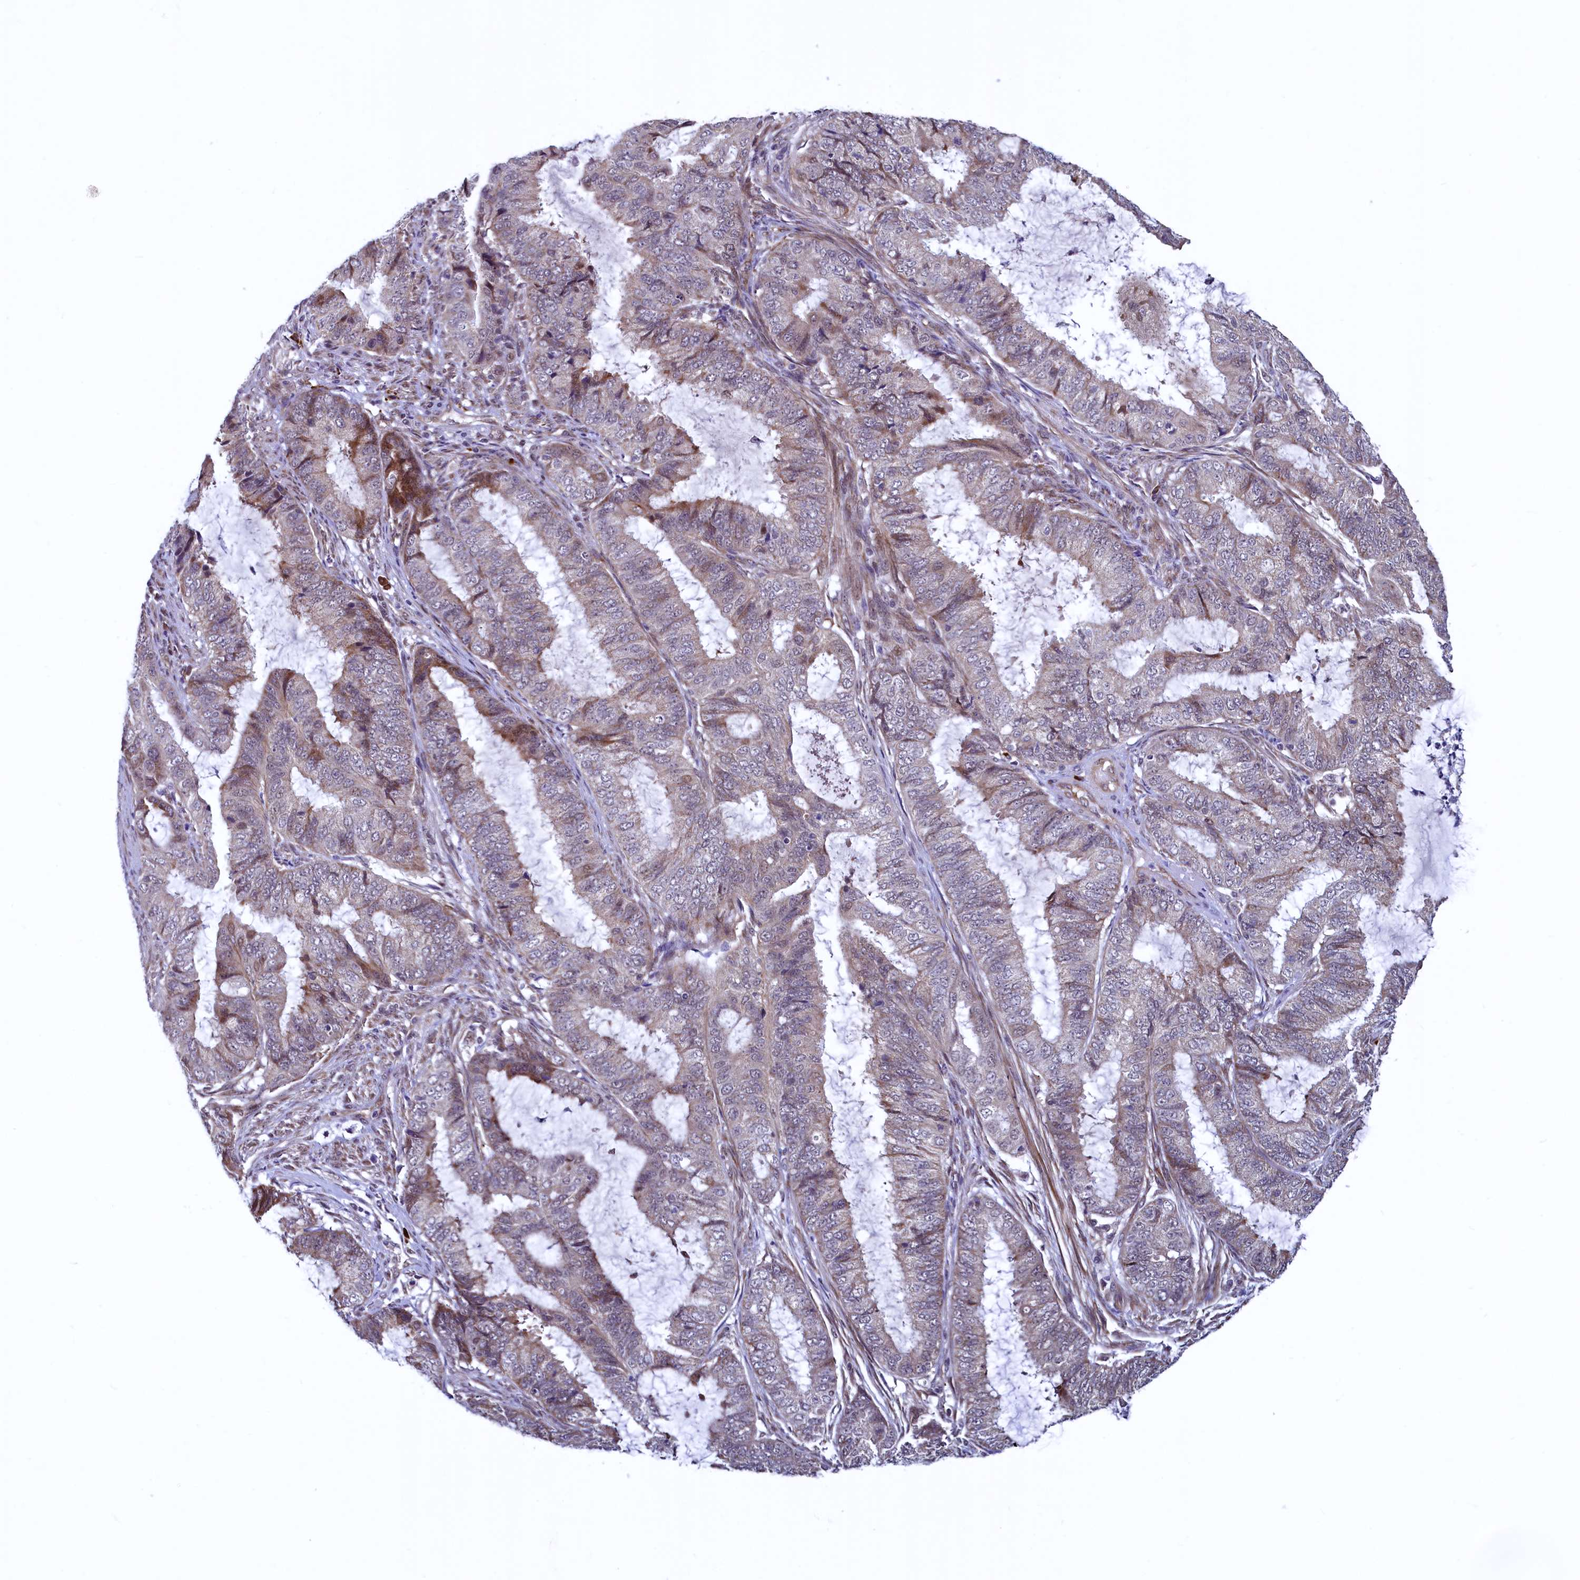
{"staining": {"intensity": "moderate", "quantity": "<25%", "location": "cytoplasmic/membranous,nuclear"}, "tissue": "endometrial cancer", "cell_type": "Tumor cells", "image_type": "cancer", "snomed": [{"axis": "morphology", "description": "Adenocarcinoma, NOS"}, {"axis": "topography", "description": "Endometrium"}], "caption": "A micrograph of human endometrial cancer (adenocarcinoma) stained for a protein displays moderate cytoplasmic/membranous and nuclear brown staining in tumor cells.", "gene": "RBFA", "patient": {"sex": "female", "age": 51}}